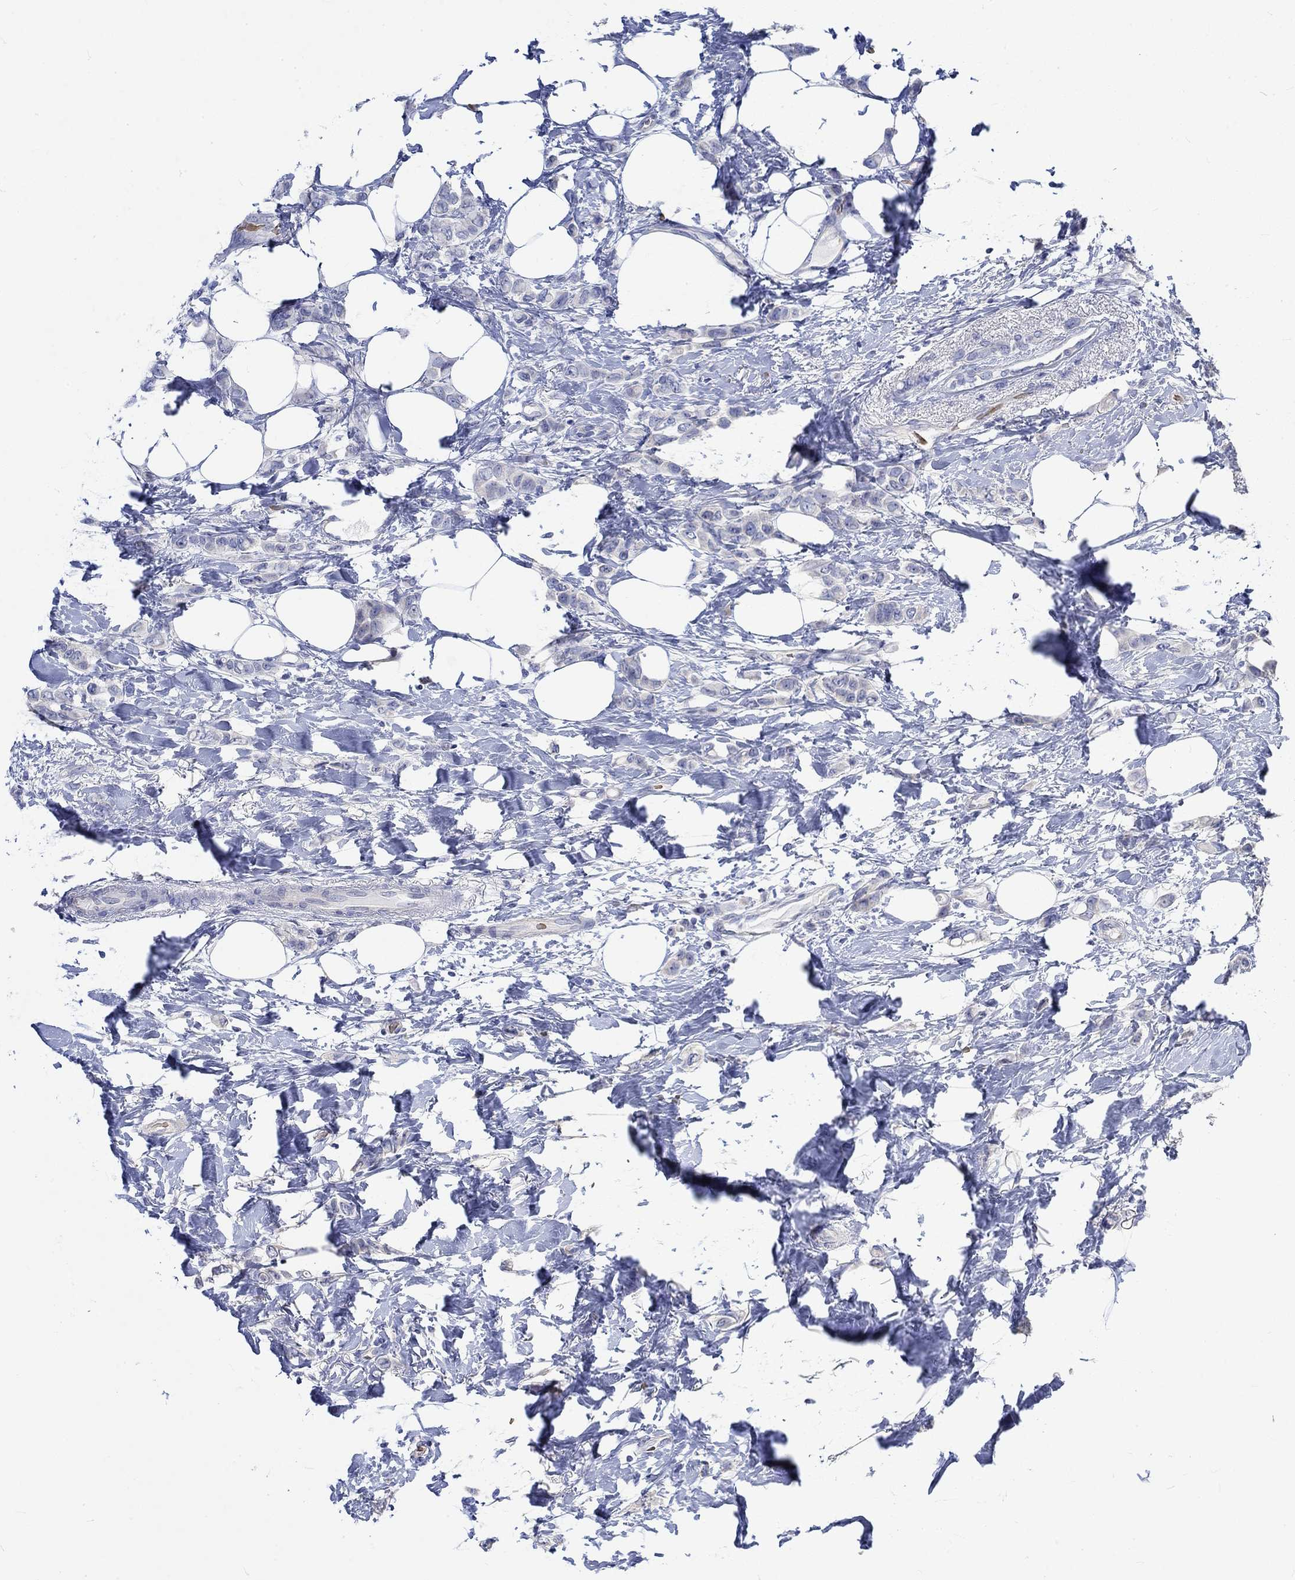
{"staining": {"intensity": "negative", "quantity": "none", "location": "none"}, "tissue": "breast cancer", "cell_type": "Tumor cells", "image_type": "cancer", "snomed": [{"axis": "morphology", "description": "Lobular carcinoma"}, {"axis": "topography", "description": "Breast"}], "caption": "A histopathology image of human lobular carcinoma (breast) is negative for staining in tumor cells.", "gene": "KCNA1", "patient": {"sex": "female", "age": 66}}